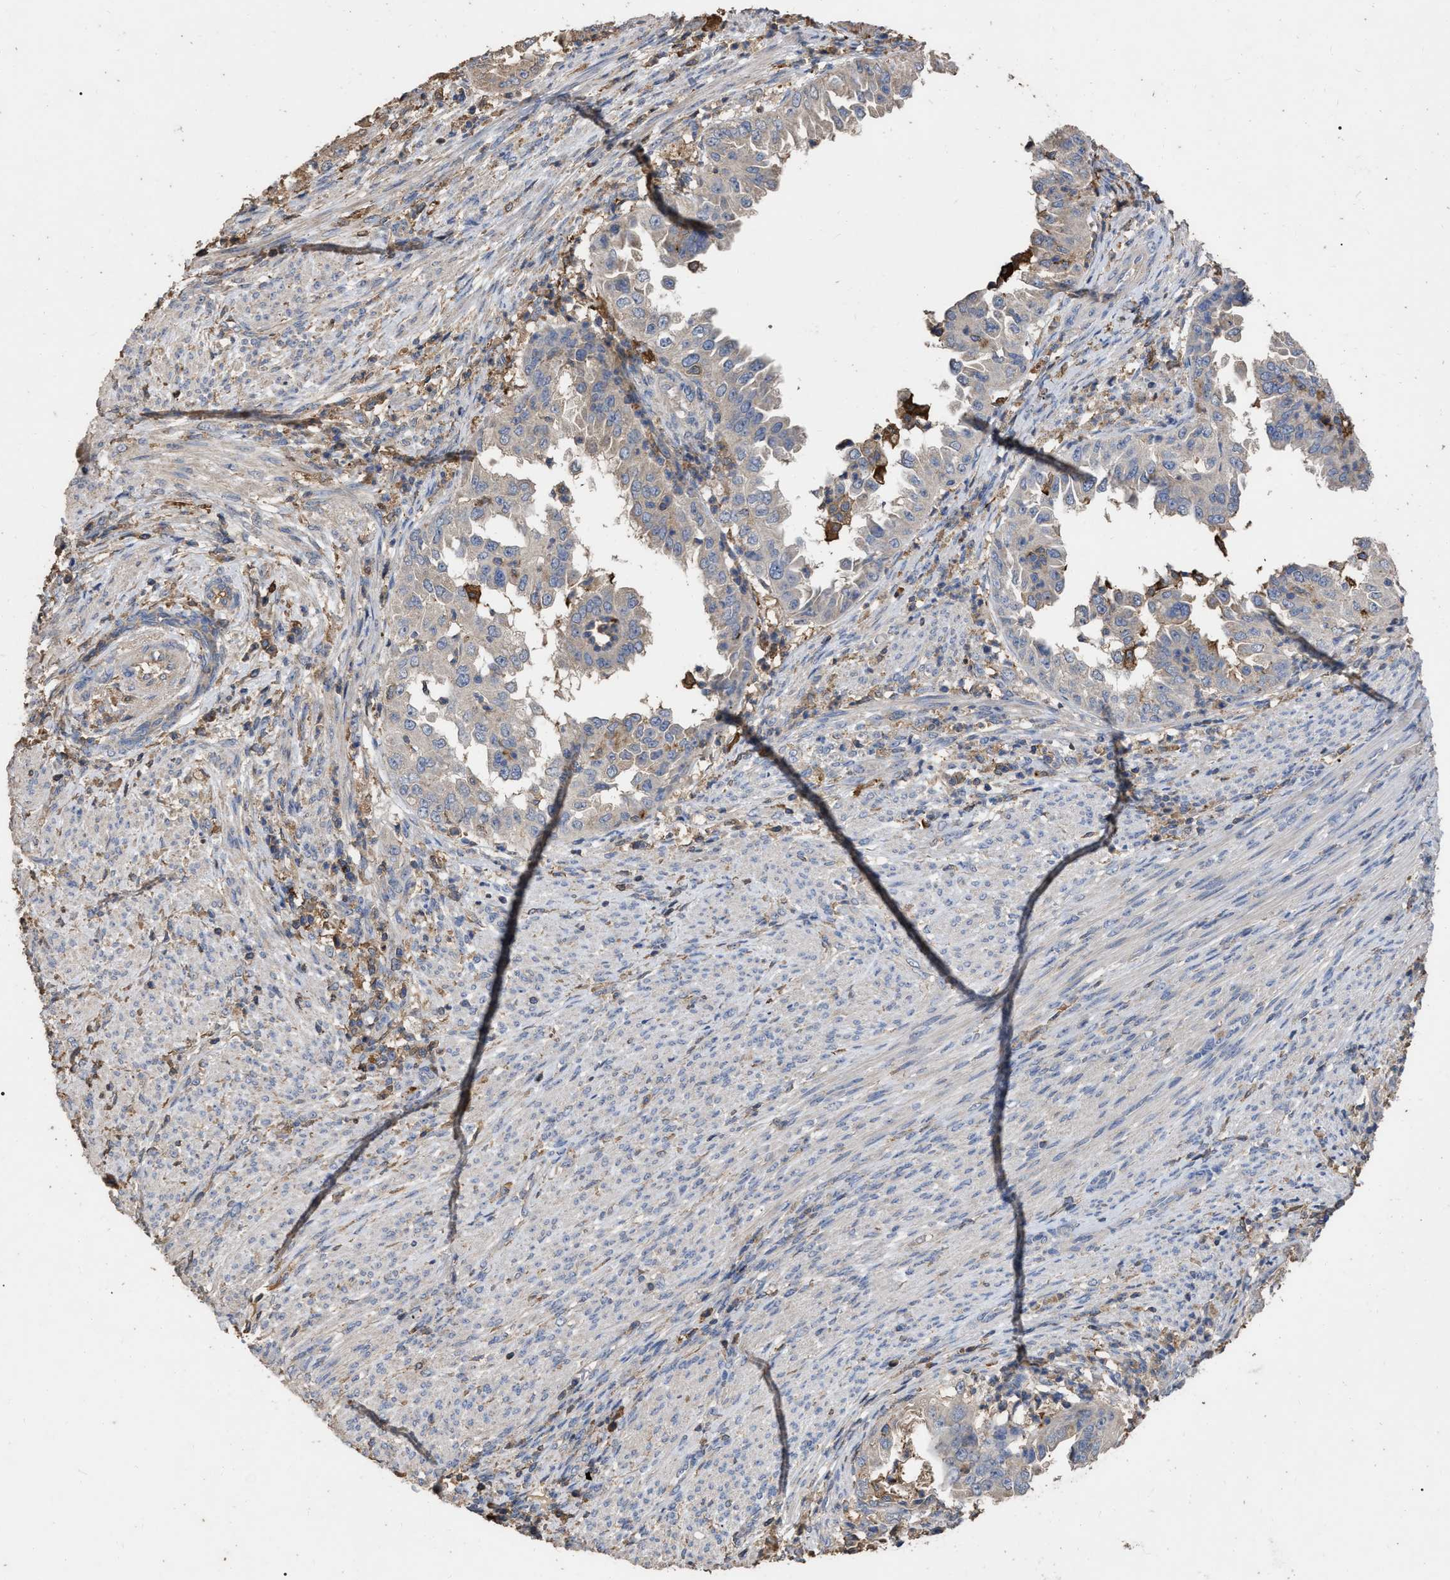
{"staining": {"intensity": "negative", "quantity": "none", "location": "none"}, "tissue": "endometrial cancer", "cell_type": "Tumor cells", "image_type": "cancer", "snomed": [{"axis": "morphology", "description": "Adenocarcinoma, NOS"}, {"axis": "topography", "description": "Endometrium"}], "caption": "Adenocarcinoma (endometrial) was stained to show a protein in brown. There is no significant staining in tumor cells.", "gene": "GPR179", "patient": {"sex": "female", "age": 85}}